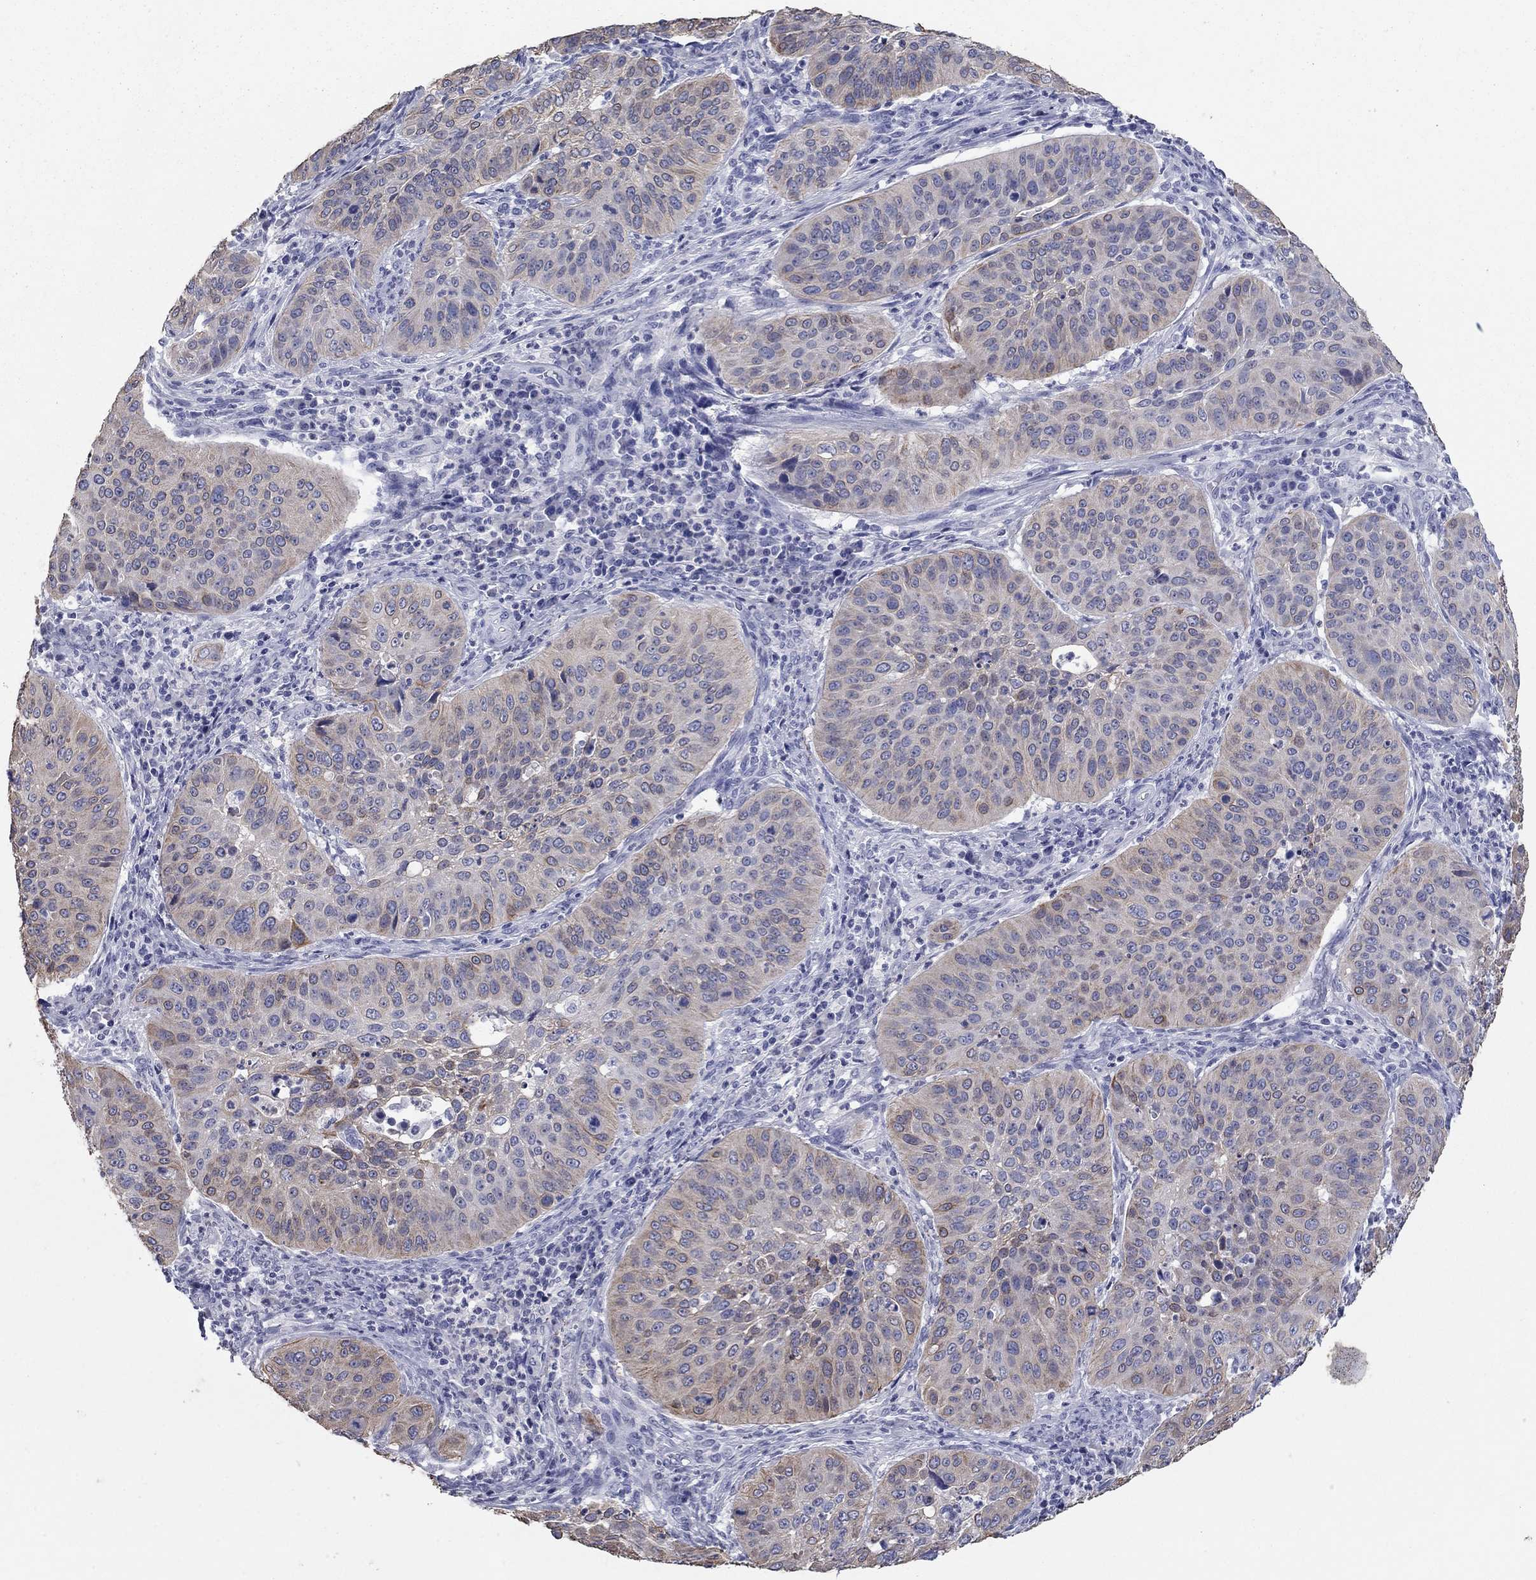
{"staining": {"intensity": "weak", "quantity": "<25%", "location": "cytoplasmic/membranous"}, "tissue": "cervical cancer", "cell_type": "Tumor cells", "image_type": "cancer", "snomed": [{"axis": "morphology", "description": "Normal tissue, NOS"}, {"axis": "morphology", "description": "Squamous cell carcinoma, NOS"}, {"axis": "topography", "description": "Cervix"}], "caption": "Tumor cells are negative for brown protein staining in squamous cell carcinoma (cervical). The staining is performed using DAB brown chromogen with nuclei counter-stained in using hematoxylin.", "gene": "KRT75", "patient": {"sex": "female", "age": 39}}